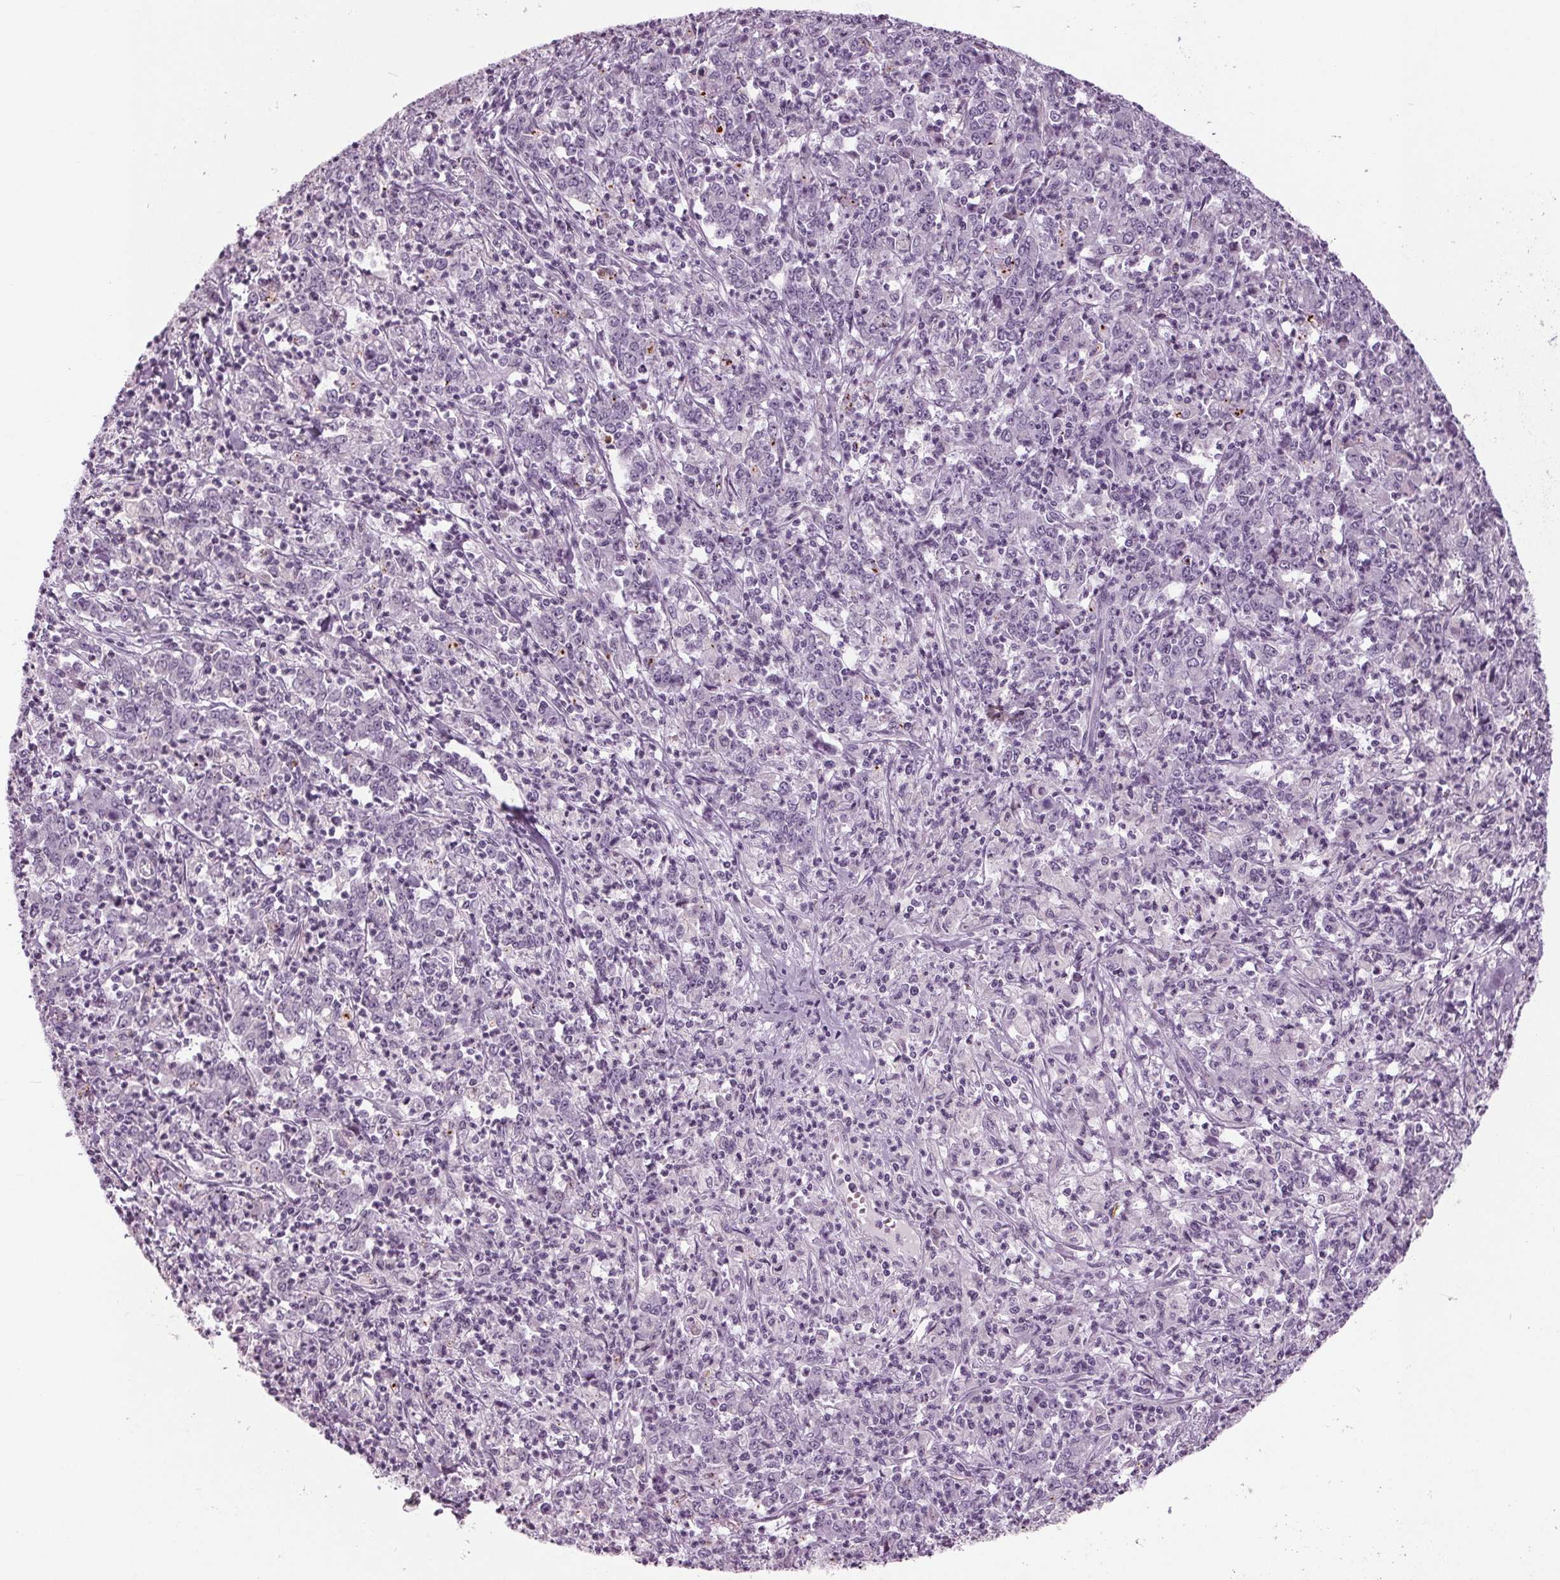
{"staining": {"intensity": "negative", "quantity": "none", "location": "none"}, "tissue": "stomach cancer", "cell_type": "Tumor cells", "image_type": "cancer", "snomed": [{"axis": "morphology", "description": "Adenocarcinoma, NOS"}, {"axis": "topography", "description": "Stomach, lower"}], "caption": "Protein analysis of adenocarcinoma (stomach) demonstrates no significant positivity in tumor cells. The staining is performed using DAB brown chromogen with nuclei counter-stained in using hematoxylin.", "gene": "CYP3A43", "patient": {"sex": "female", "age": 71}}